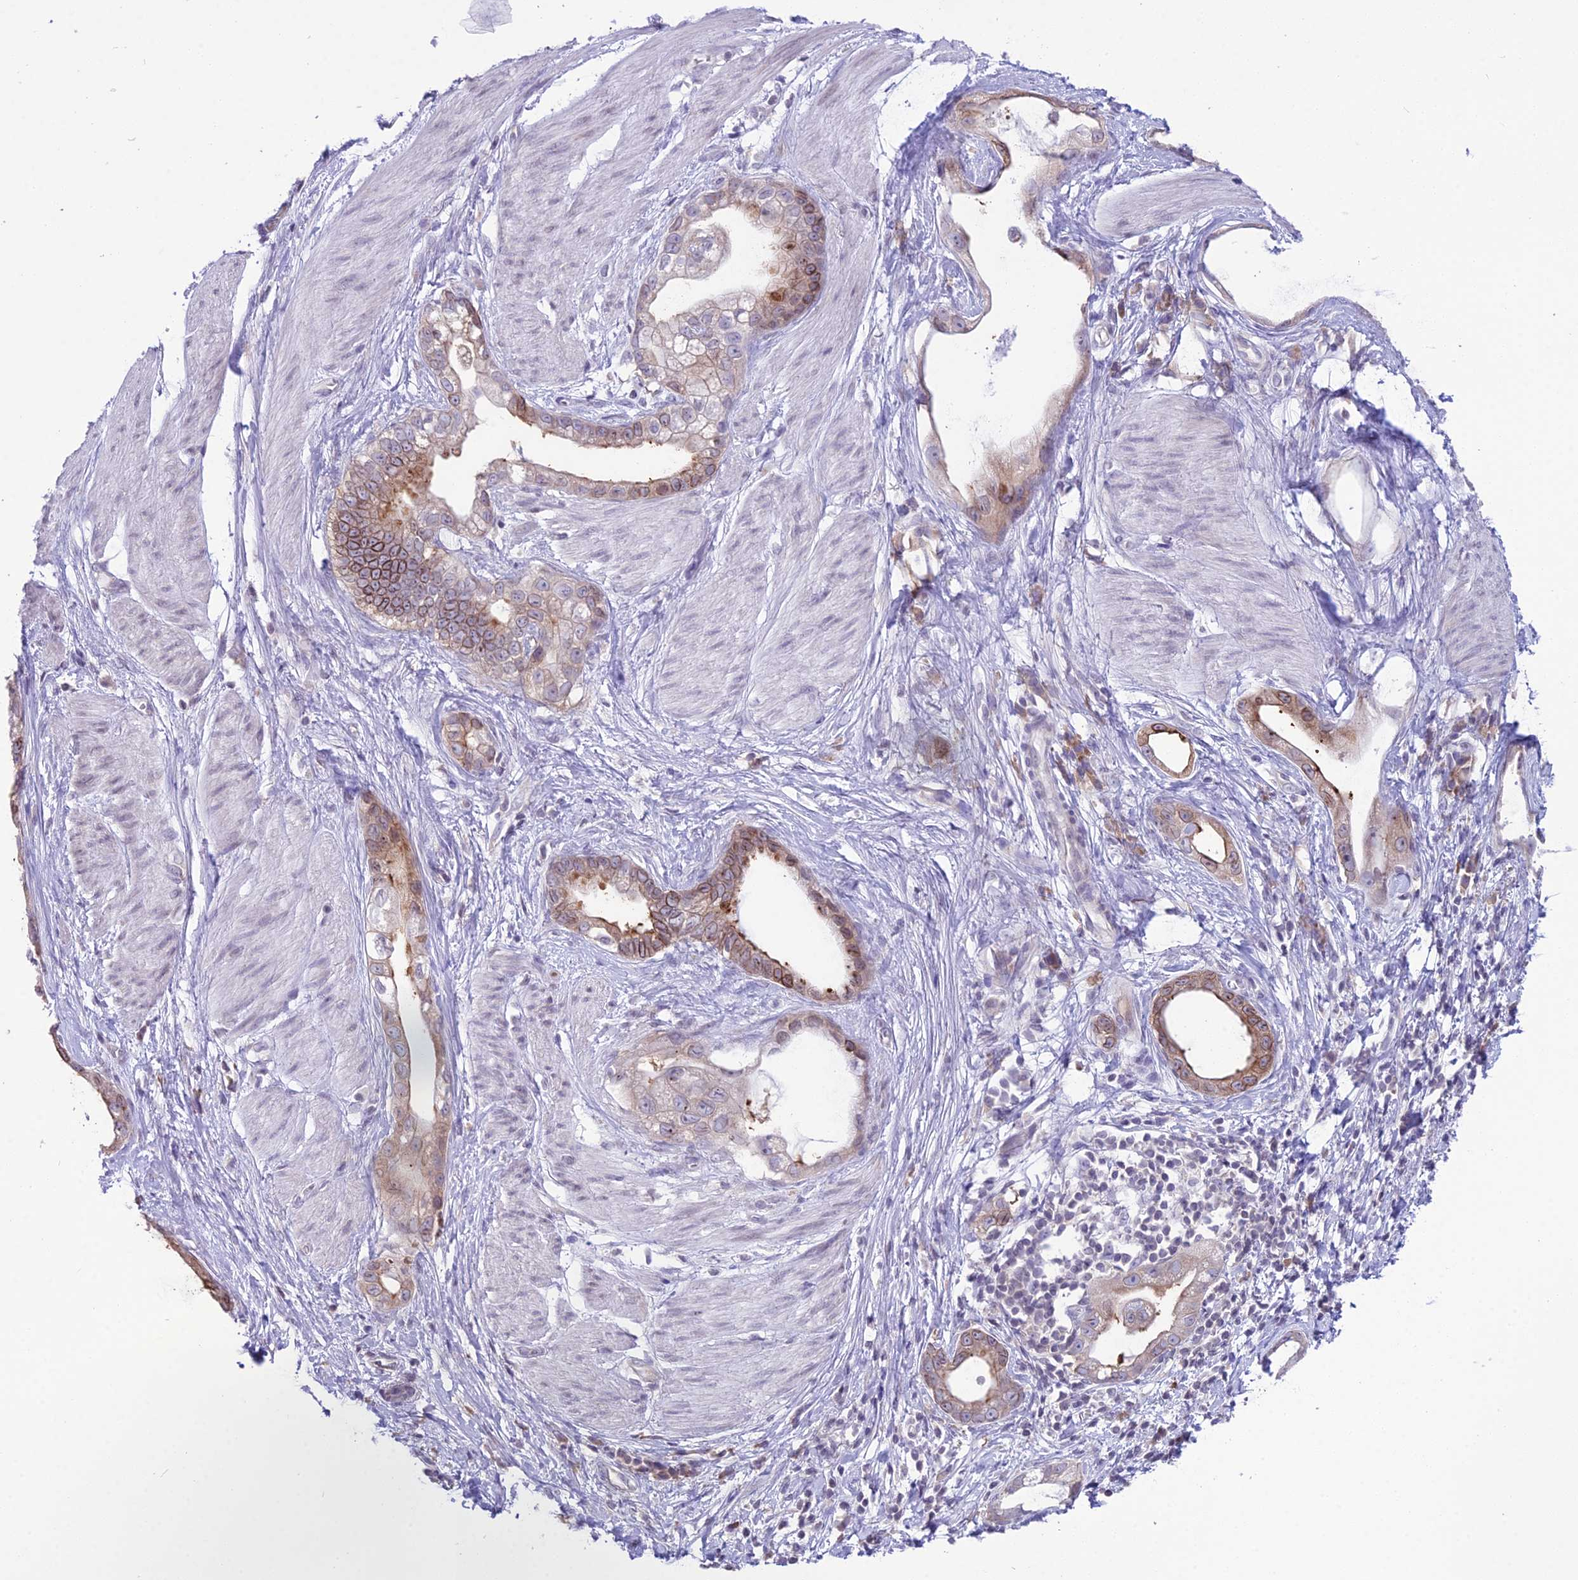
{"staining": {"intensity": "moderate", "quantity": "25%-75%", "location": "cytoplasmic/membranous"}, "tissue": "stomach cancer", "cell_type": "Tumor cells", "image_type": "cancer", "snomed": [{"axis": "morphology", "description": "Adenocarcinoma, NOS"}, {"axis": "topography", "description": "Stomach"}], "caption": "Protein staining displays moderate cytoplasmic/membranous expression in approximately 25%-75% of tumor cells in adenocarcinoma (stomach).", "gene": "RPS26", "patient": {"sex": "male", "age": 55}}